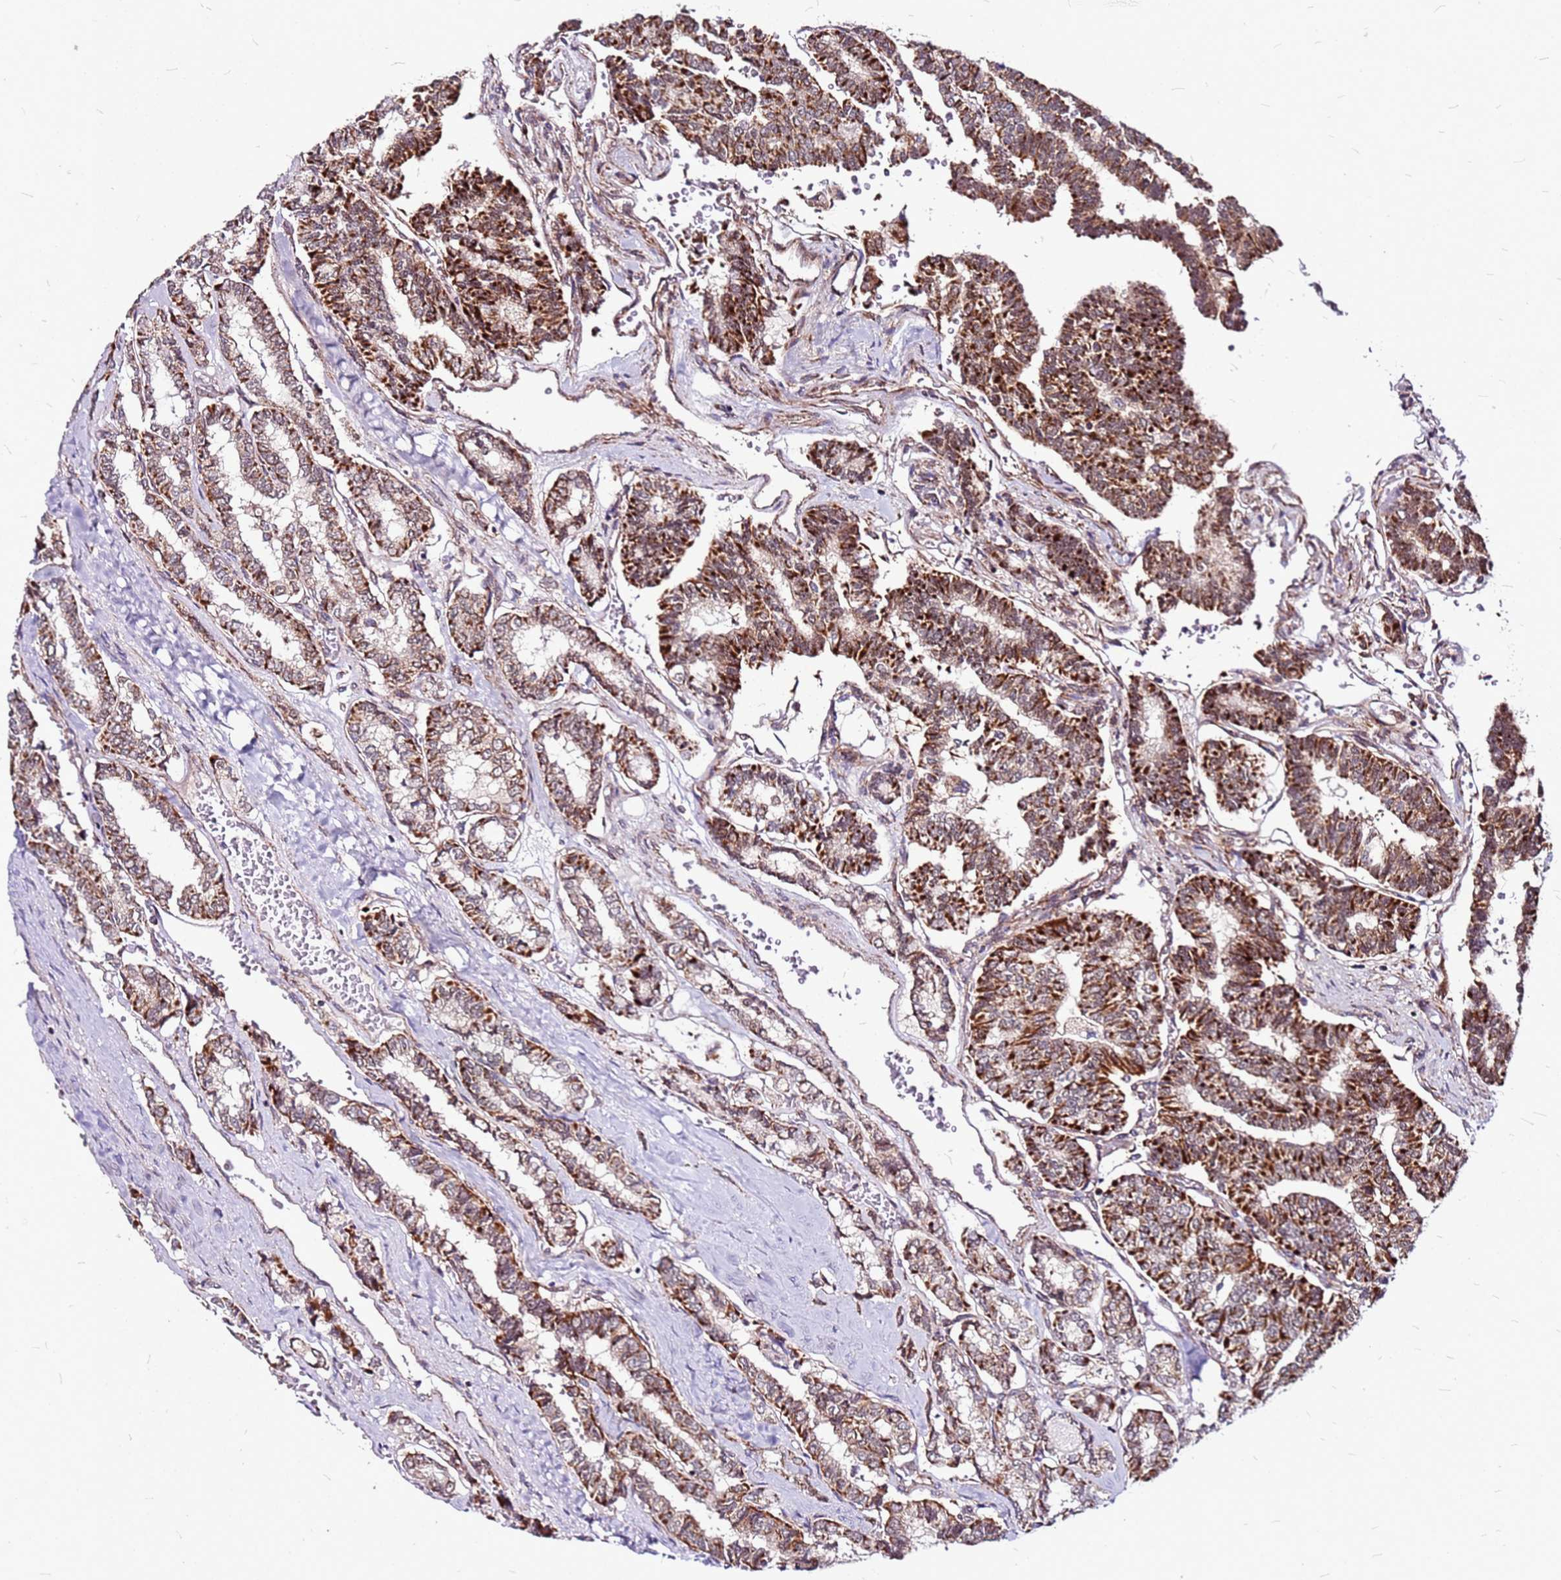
{"staining": {"intensity": "strong", "quantity": ">75%", "location": "cytoplasmic/membranous"}, "tissue": "thyroid cancer", "cell_type": "Tumor cells", "image_type": "cancer", "snomed": [{"axis": "morphology", "description": "Papillary adenocarcinoma, NOS"}, {"axis": "topography", "description": "Thyroid gland"}], "caption": "About >75% of tumor cells in thyroid papillary adenocarcinoma exhibit strong cytoplasmic/membranous protein positivity as visualized by brown immunohistochemical staining.", "gene": "OR51T1", "patient": {"sex": "female", "age": 35}}